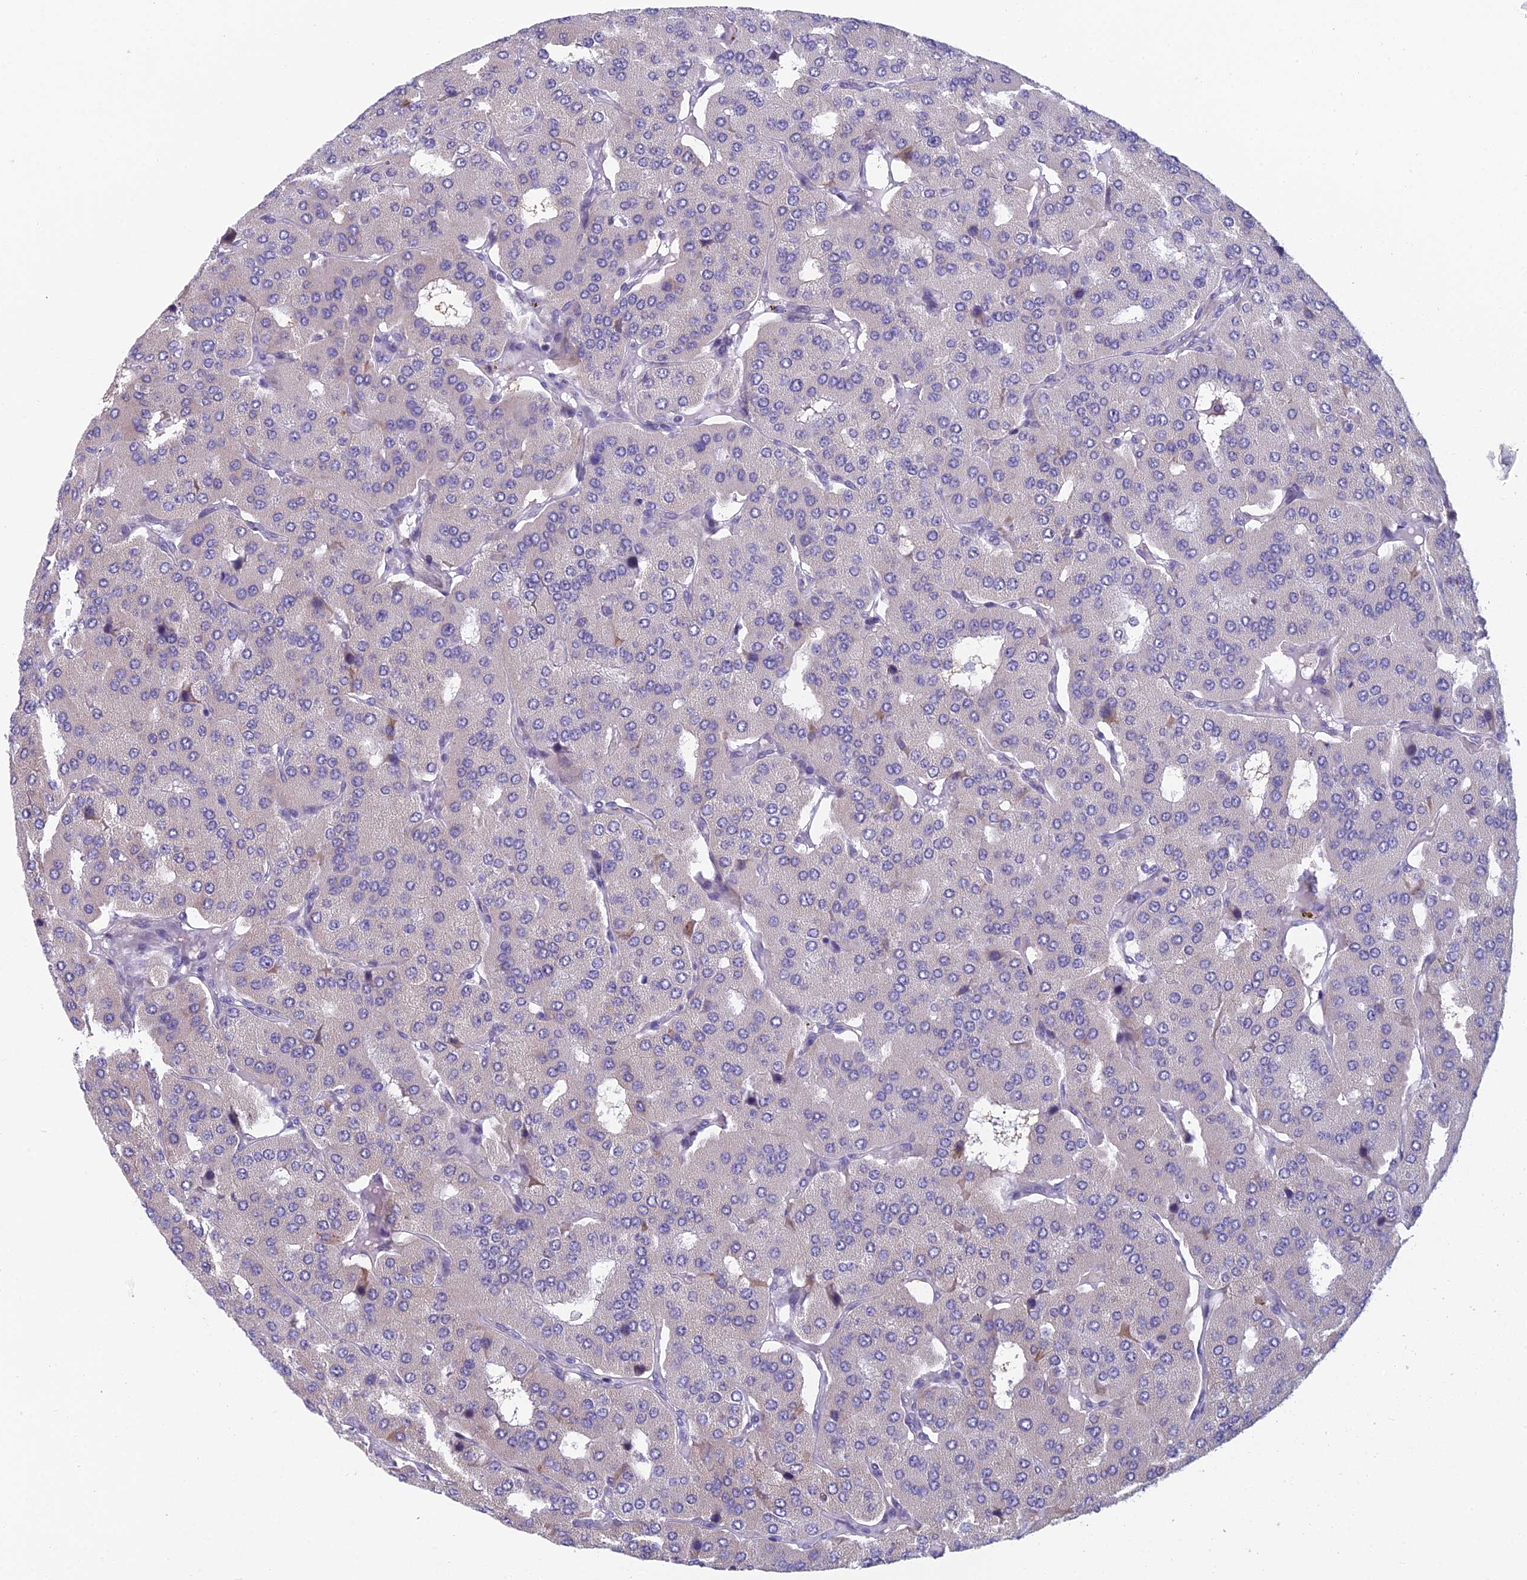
{"staining": {"intensity": "negative", "quantity": "none", "location": "none"}, "tissue": "parathyroid gland", "cell_type": "Glandular cells", "image_type": "normal", "snomed": [{"axis": "morphology", "description": "Normal tissue, NOS"}, {"axis": "morphology", "description": "Adenoma, NOS"}, {"axis": "topography", "description": "Parathyroid gland"}], "caption": "This is a image of immunohistochemistry (IHC) staining of unremarkable parathyroid gland, which shows no positivity in glandular cells.", "gene": "NOC2L", "patient": {"sex": "female", "age": 86}}